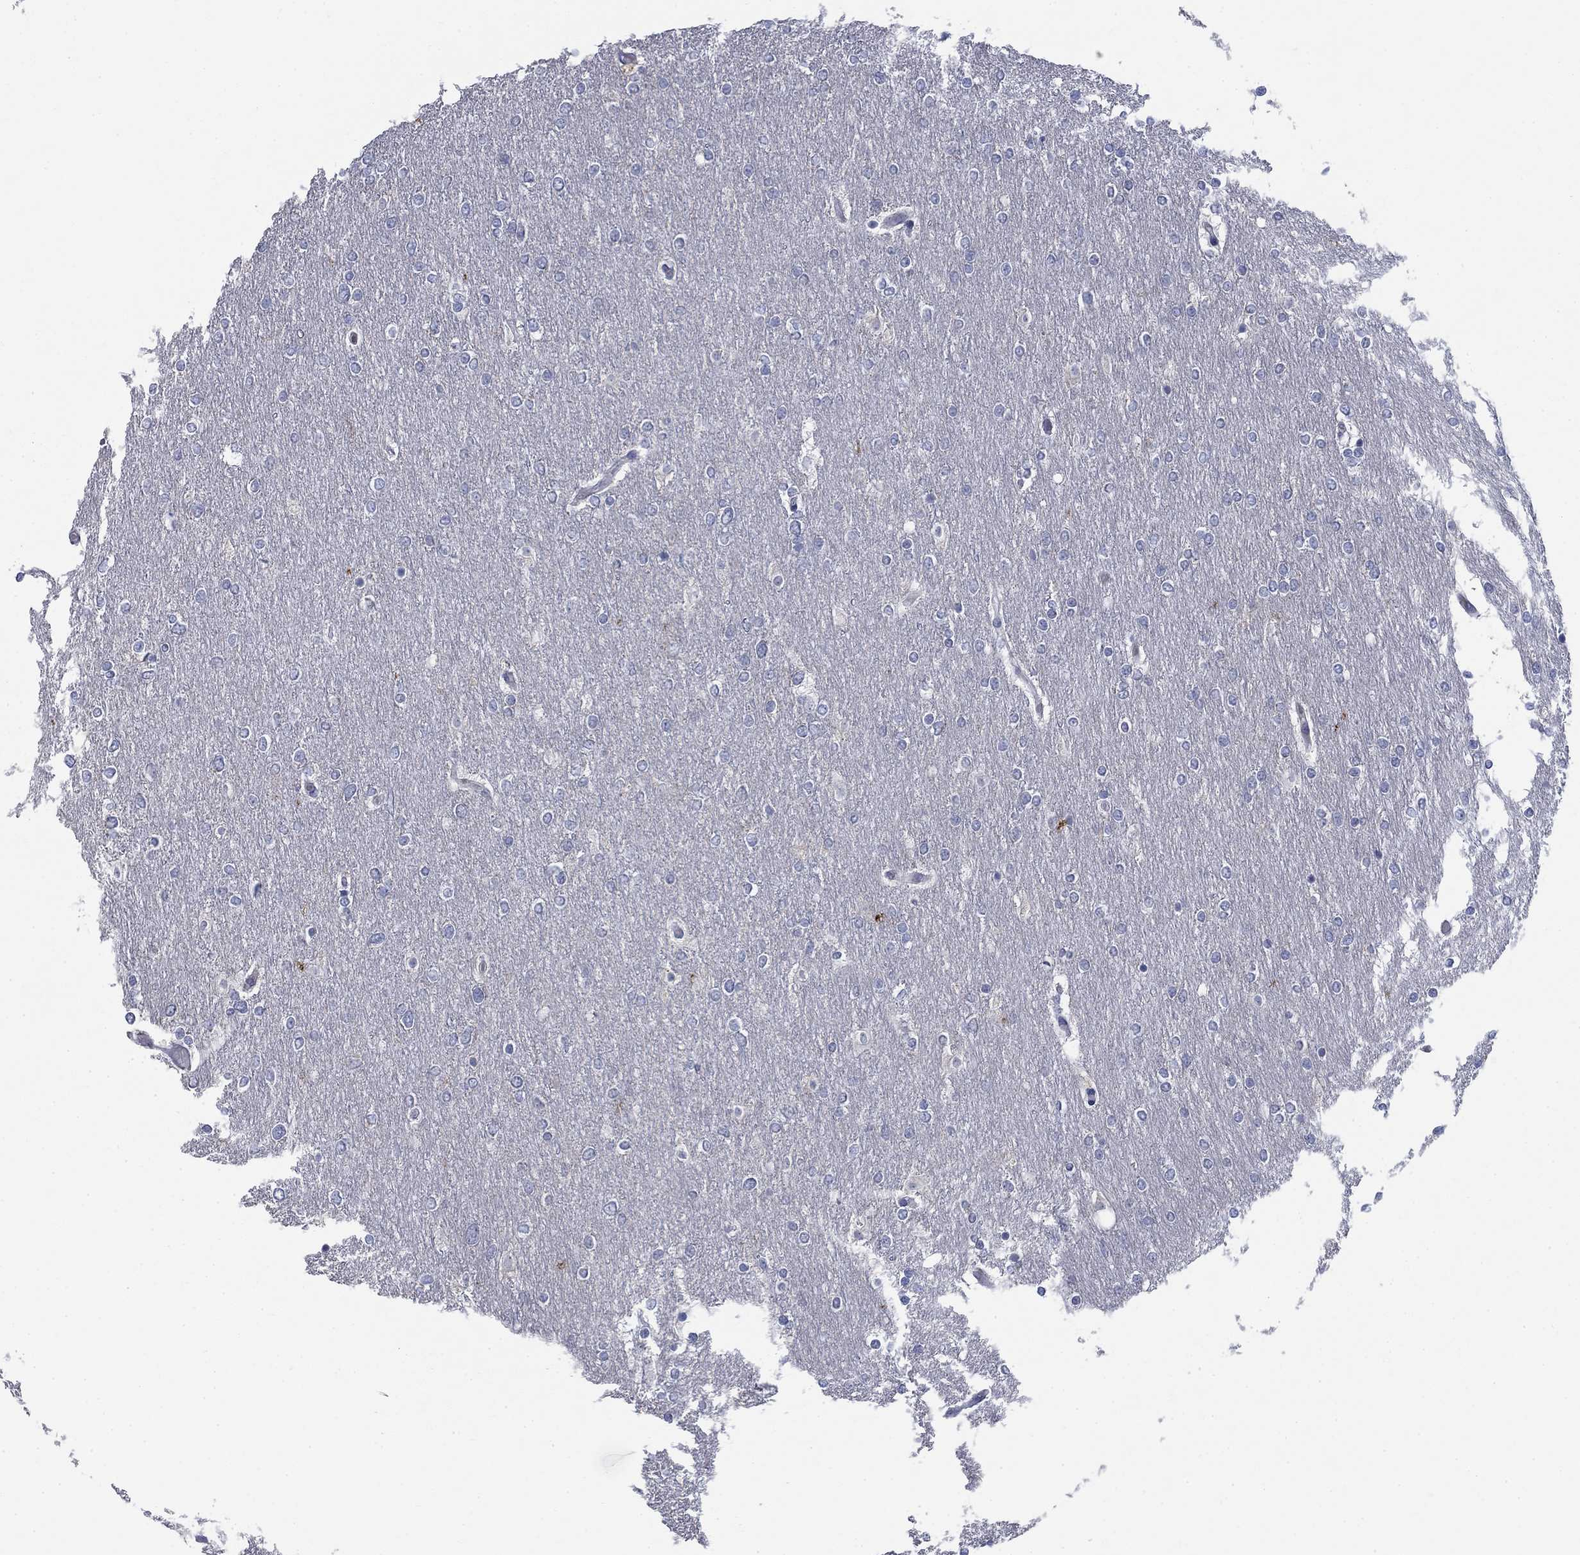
{"staining": {"intensity": "negative", "quantity": "none", "location": "none"}, "tissue": "glioma", "cell_type": "Tumor cells", "image_type": "cancer", "snomed": [{"axis": "morphology", "description": "Glioma, malignant, High grade"}, {"axis": "topography", "description": "Brain"}], "caption": "Tumor cells are negative for brown protein staining in glioma.", "gene": "DNER", "patient": {"sex": "female", "age": 61}}